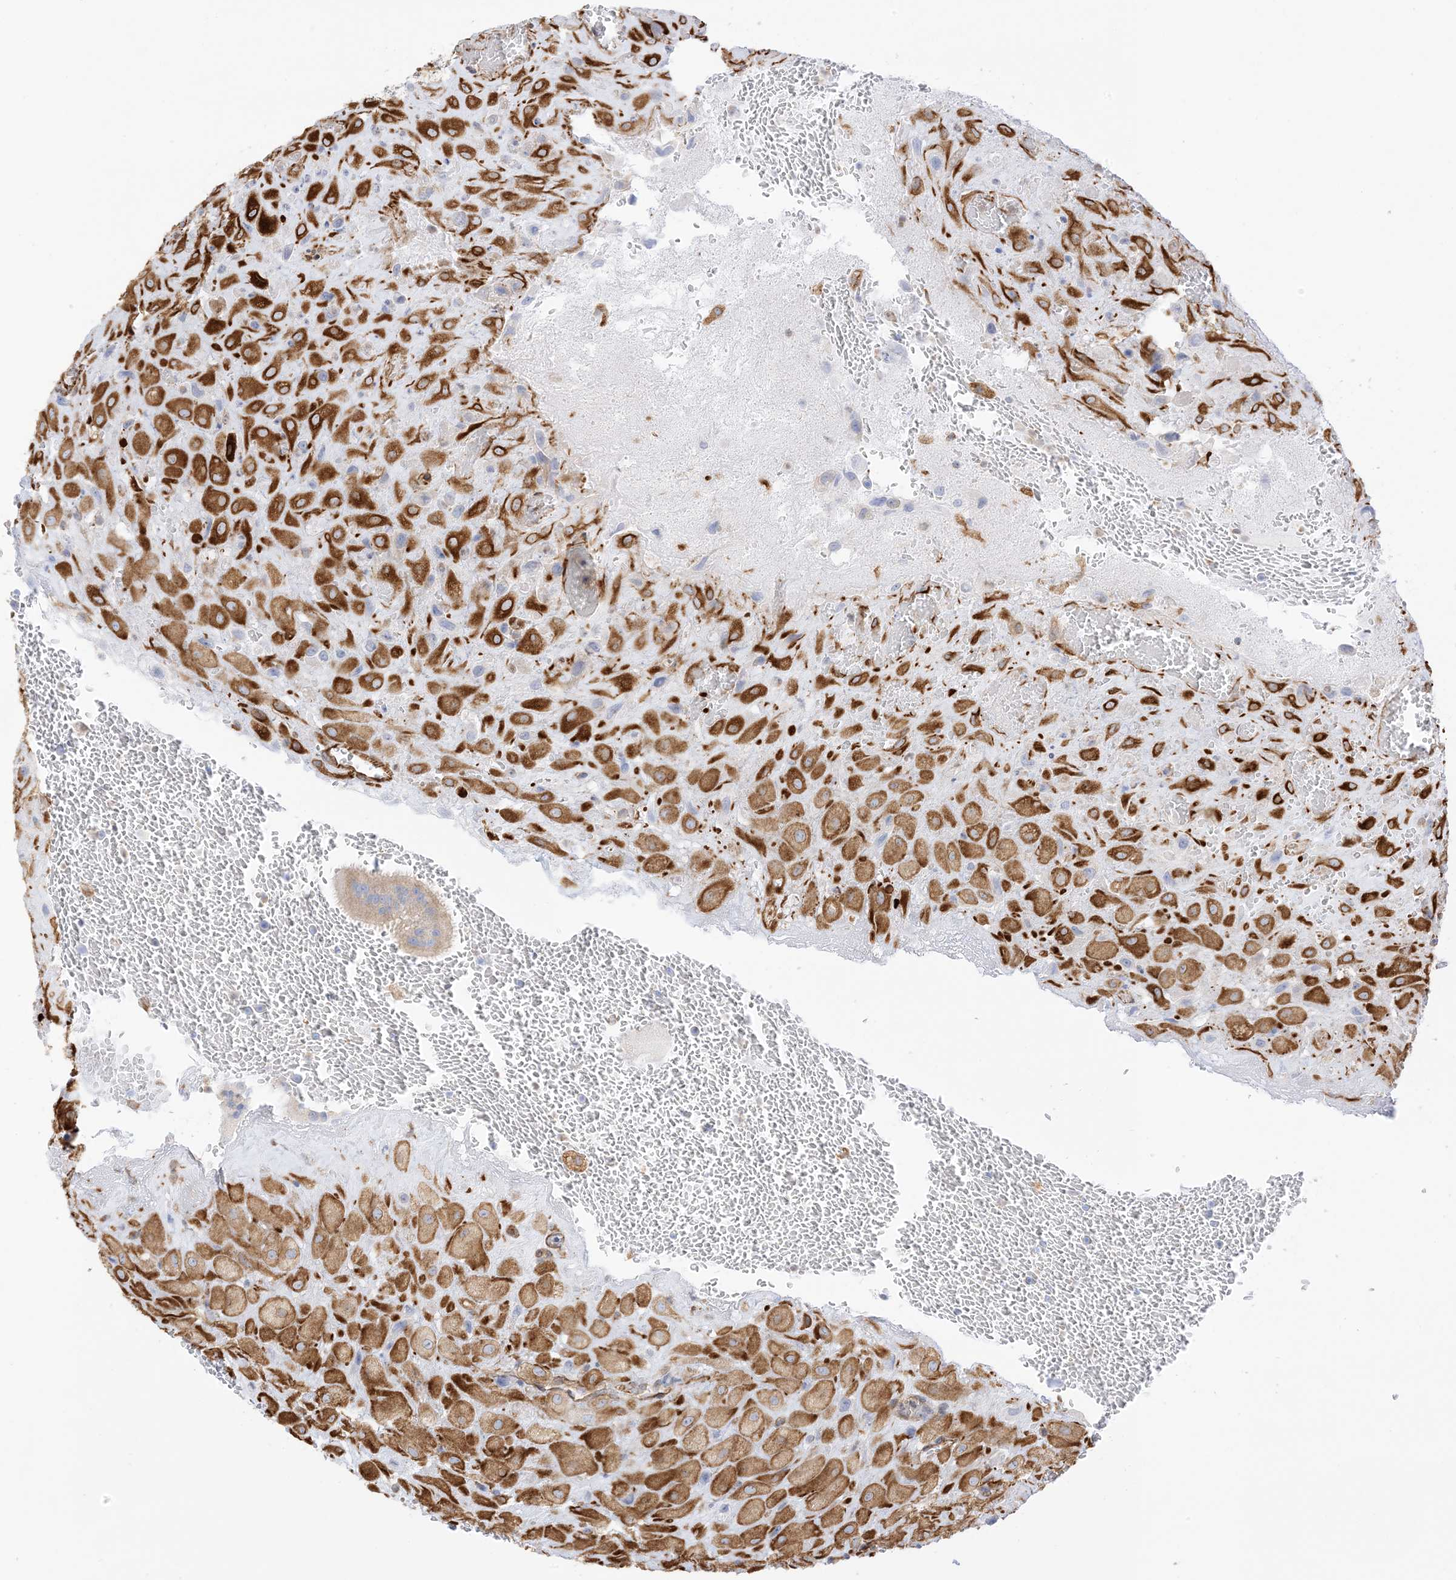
{"staining": {"intensity": "strong", "quantity": ">75%", "location": "cytoplasmic/membranous"}, "tissue": "placenta", "cell_type": "Decidual cells", "image_type": "normal", "snomed": [{"axis": "morphology", "description": "Normal tissue, NOS"}, {"axis": "topography", "description": "Placenta"}], "caption": "DAB immunohistochemical staining of benign placenta displays strong cytoplasmic/membranous protein positivity in about >75% of decidual cells.", "gene": "PID1", "patient": {"sex": "female", "age": 35}}